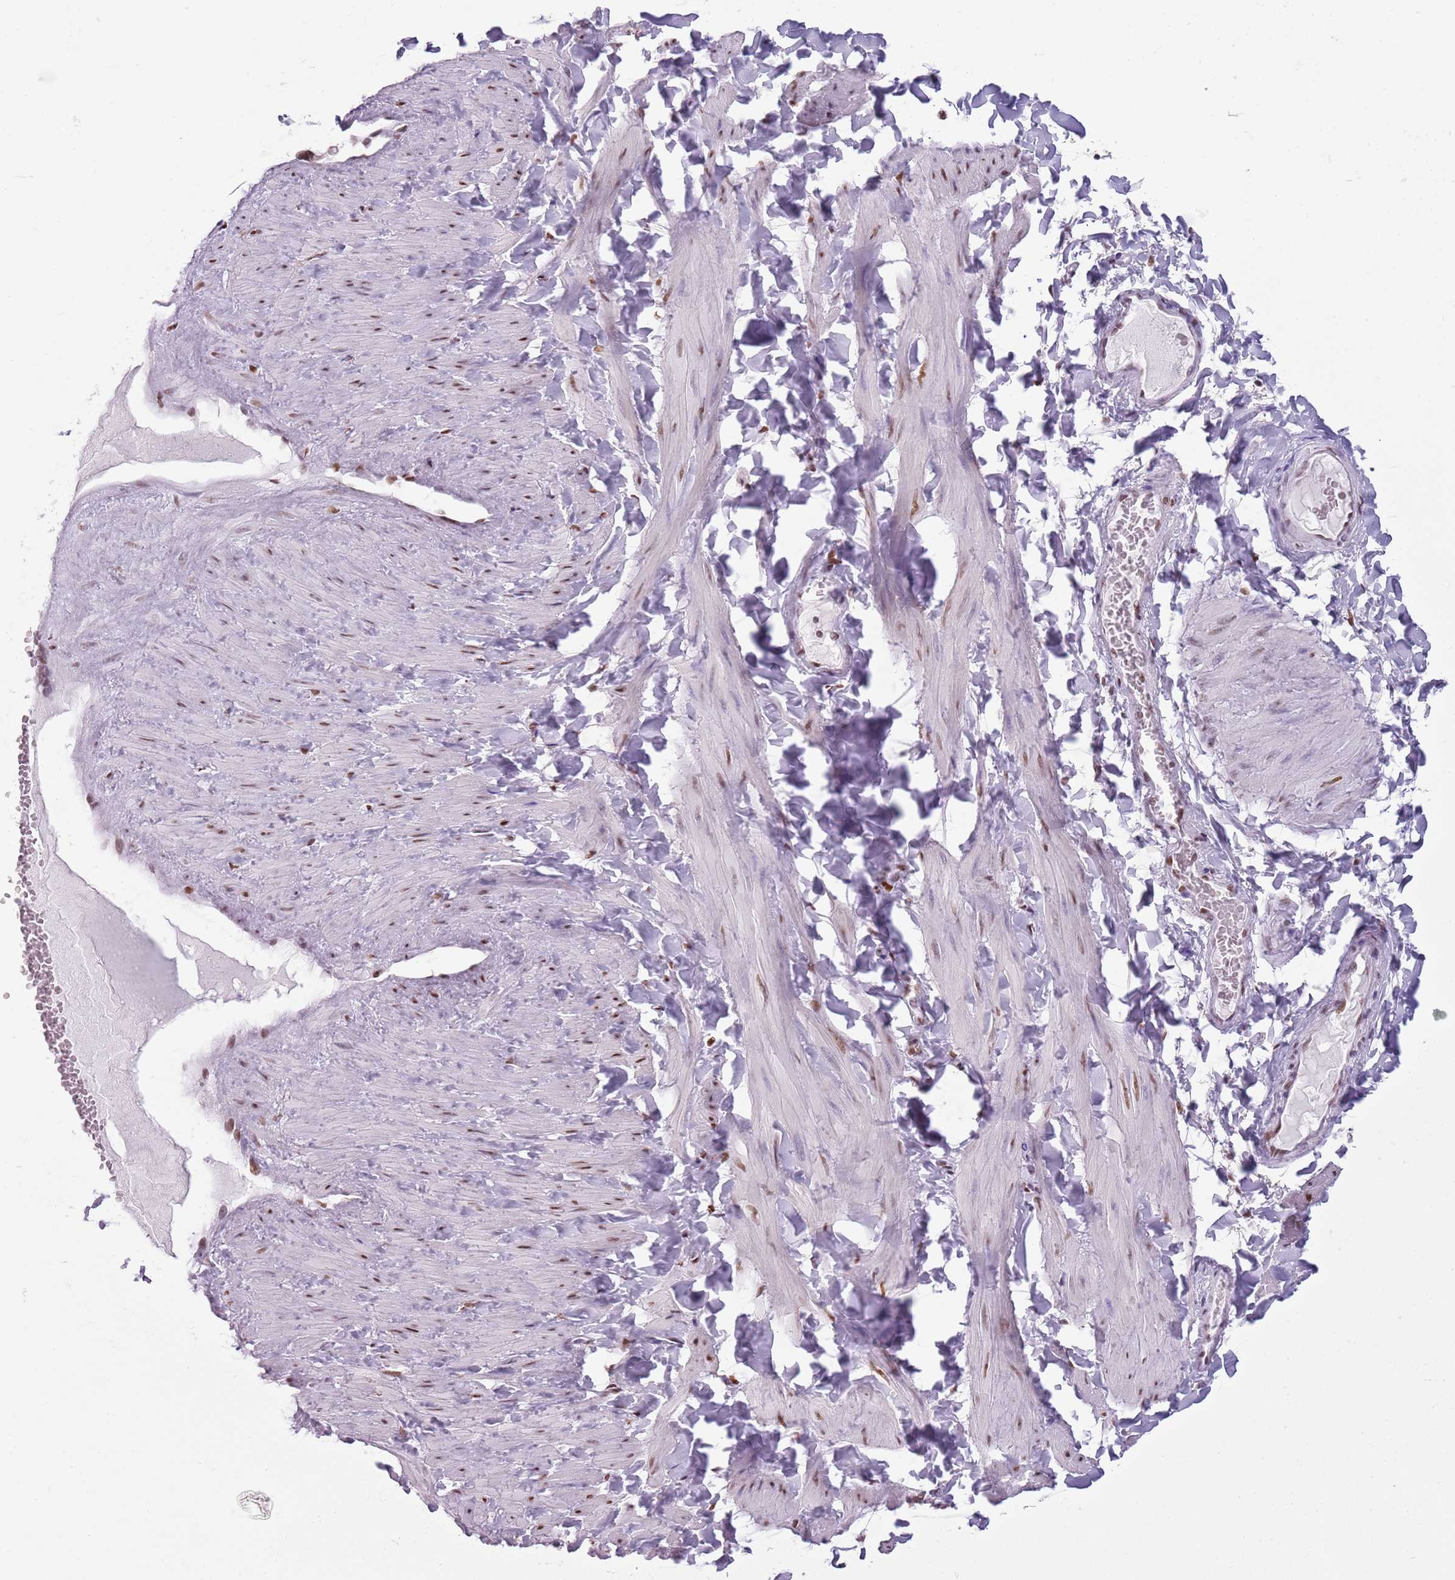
{"staining": {"intensity": "negative", "quantity": "none", "location": "none"}, "tissue": "adipose tissue", "cell_type": "Adipocytes", "image_type": "normal", "snomed": [{"axis": "morphology", "description": "Normal tissue, NOS"}, {"axis": "topography", "description": "Adipose tissue"}, {"axis": "topography", "description": "Vascular tissue"}, {"axis": "topography", "description": "Peripheral nerve tissue"}], "caption": "IHC of normal human adipose tissue reveals no expression in adipocytes.", "gene": "FAM104B", "patient": {"sex": "male", "age": 25}}